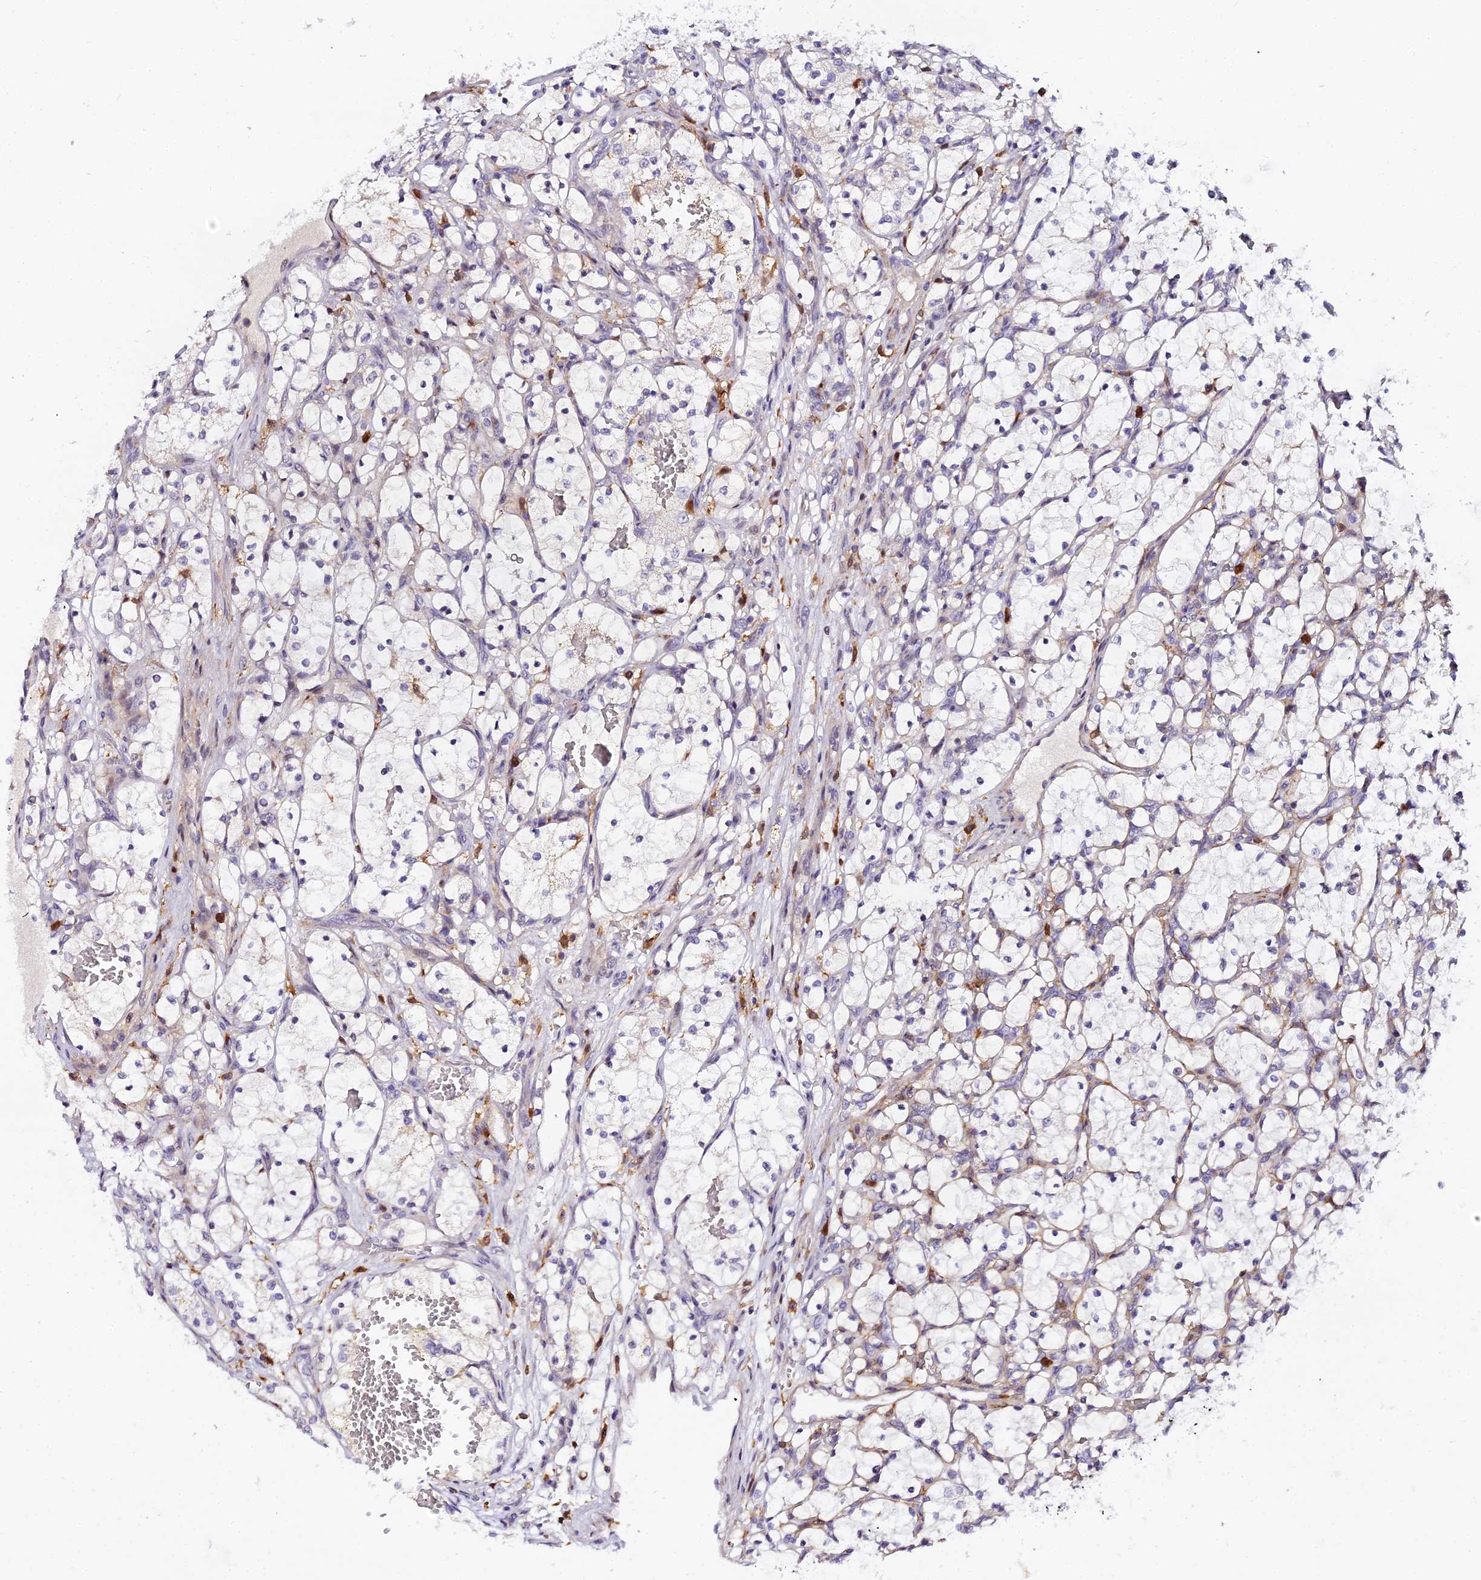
{"staining": {"intensity": "negative", "quantity": "none", "location": "none"}, "tissue": "renal cancer", "cell_type": "Tumor cells", "image_type": "cancer", "snomed": [{"axis": "morphology", "description": "Adenocarcinoma, NOS"}, {"axis": "topography", "description": "Kidney"}], "caption": "Immunohistochemical staining of adenocarcinoma (renal) shows no significant expression in tumor cells. Nuclei are stained in blue.", "gene": "IL4I1", "patient": {"sex": "female", "age": 69}}